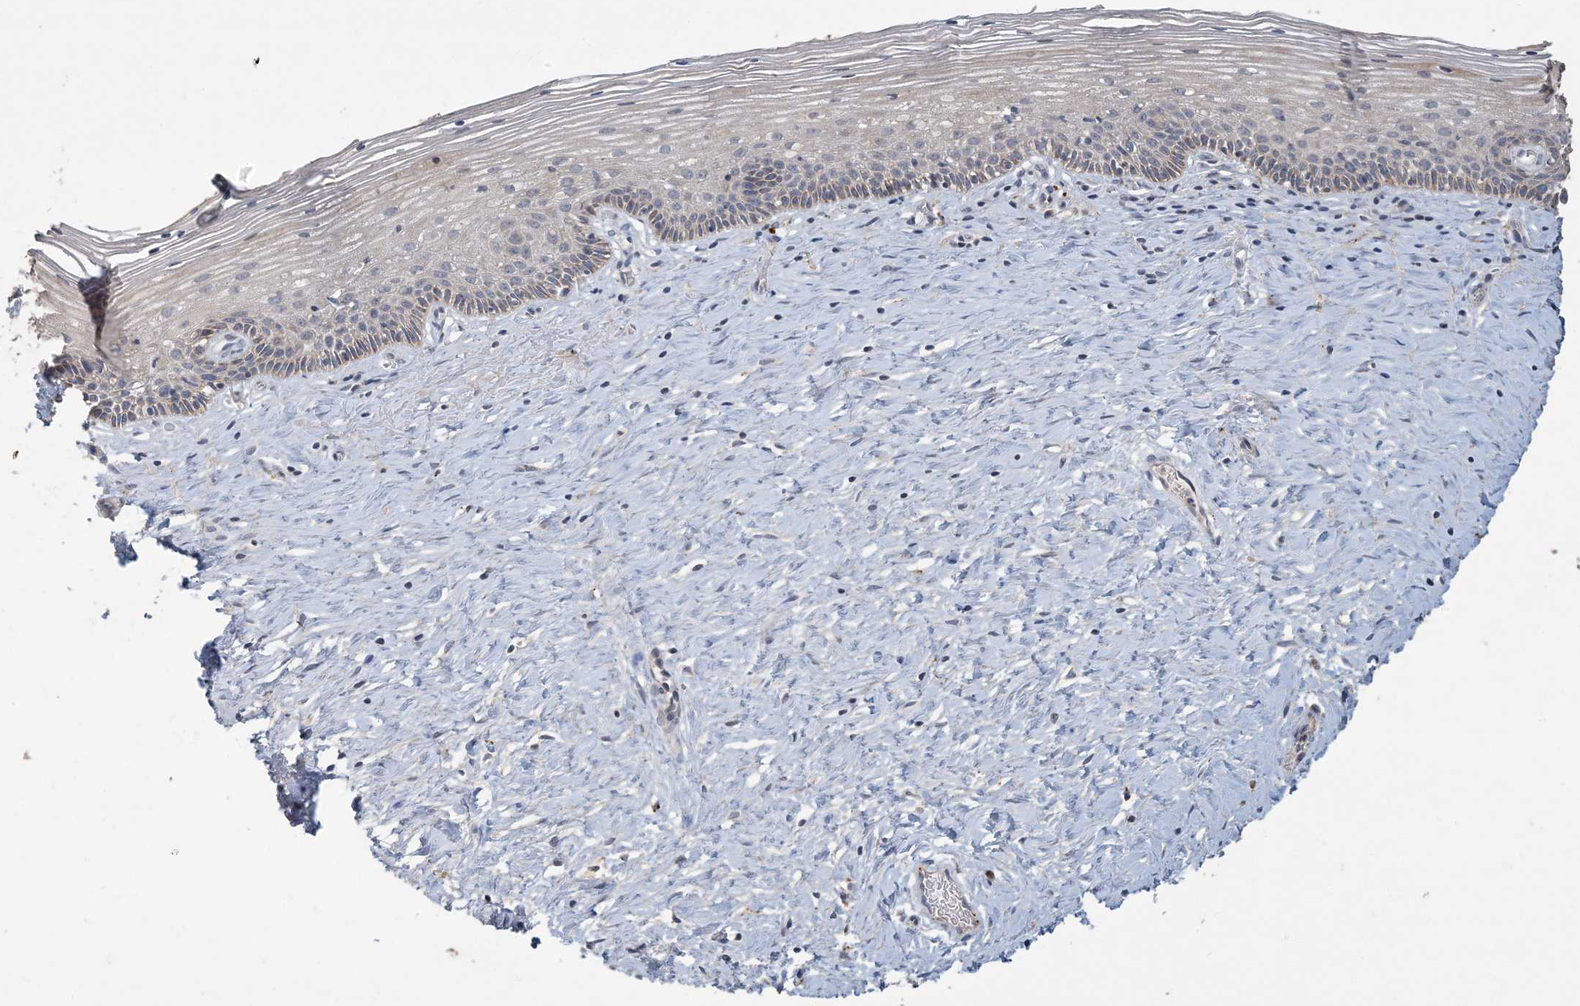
{"staining": {"intensity": "weak", "quantity": ">75%", "location": "cytoplasmic/membranous"}, "tissue": "cervix", "cell_type": "Glandular cells", "image_type": "normal", "snomed": [{"axis": "morphology", "description": "Normal tissue, NOS"}, {"axis": "topography", "description": "Cervix"}], "caption": "The histopathology image exhibits immunohistochemical staining of normal cervix. There is weak cytoplasmic/membranous positivity is present in approximately >75% of glandular cells.", "gene": "LTN1", "patient": {"sex": "female", "age": 33}}